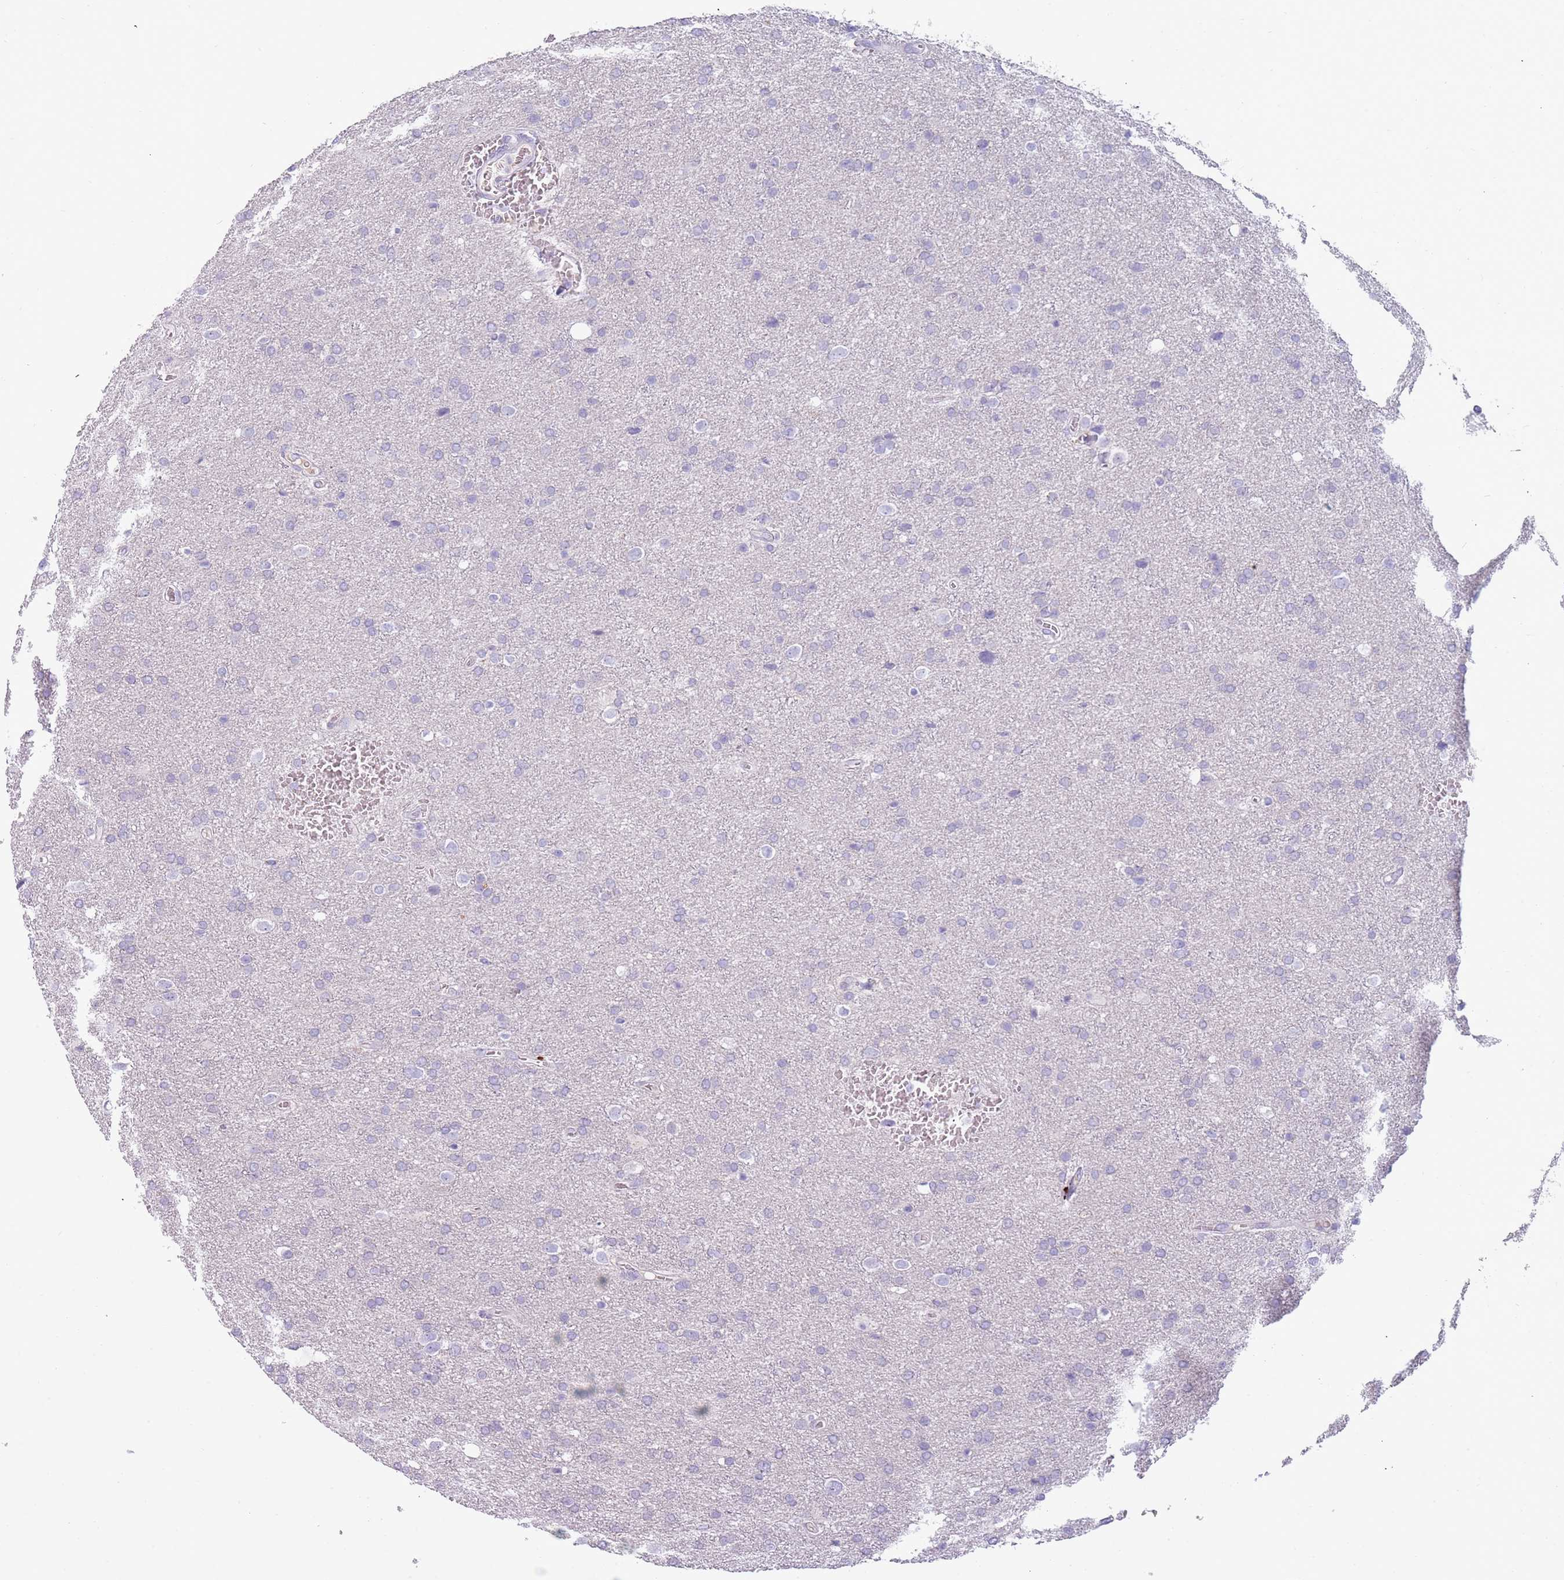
{"staining": {"intensity": "negative", "quantity": "none", "location": "none"}, "tissue": "glioma", "cell_type": "Tumor cells", "image_type": "cancer", "snomed": [{"axis": "morphology", "description": "Glioma, malignant, Low grade"}, {"axis": "topography", "description": "Brain"}], "caption": "A micrograph of glioma stained for a protein shows no brown staining in tumor cells. (Immunohistochemistry (ihc), brightfield microscopy, high magnification).", "gene": "NWD2", "patient": {"sex": "female", "age": 32}}